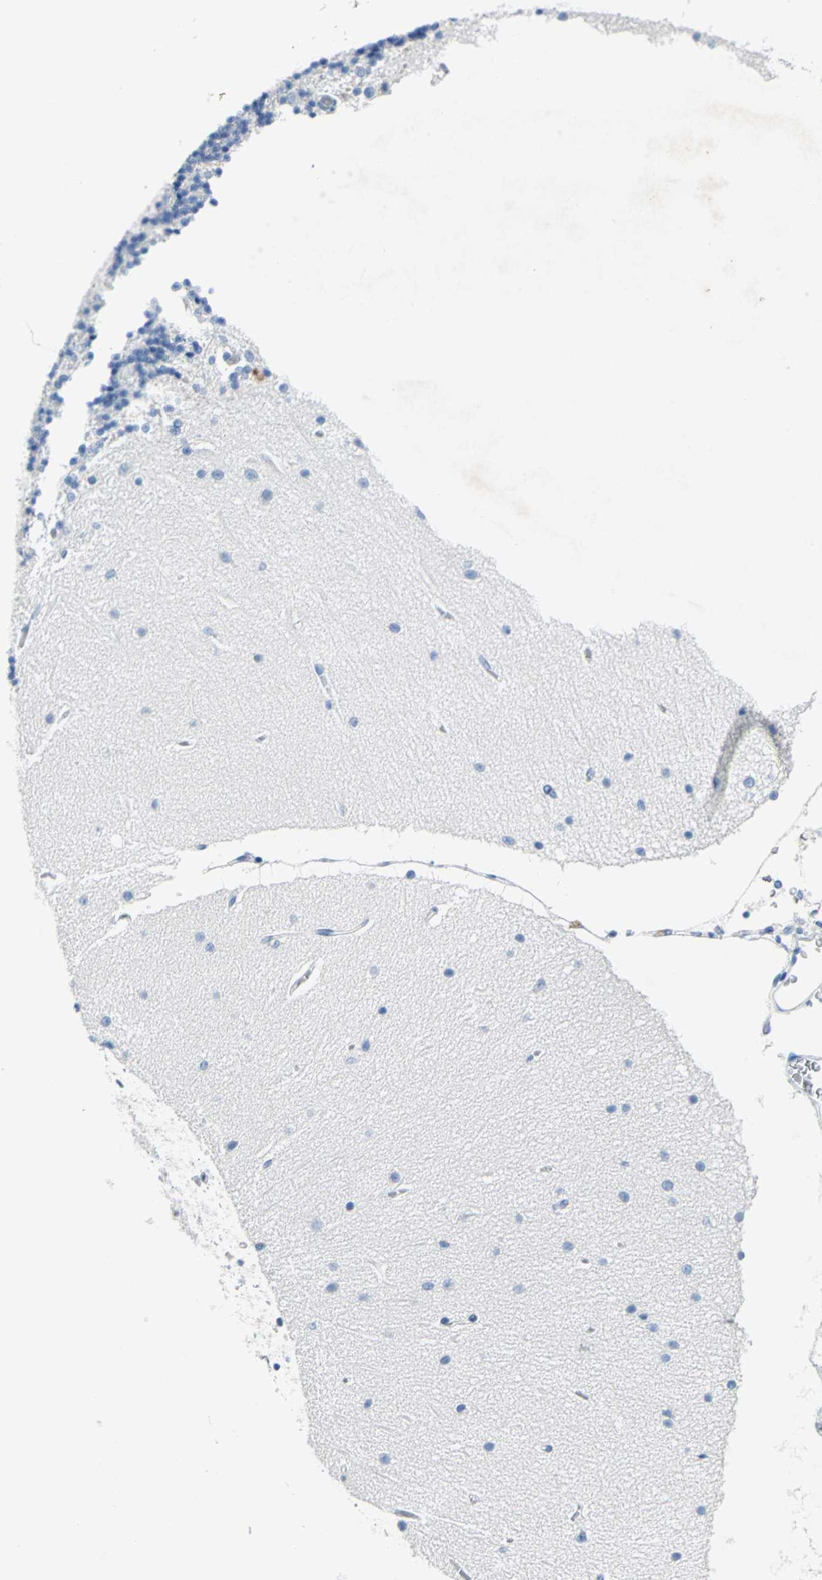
{"staining": {"intensity": "negative", "quantity": "none", "location": "none"}, "tissue": "cerebellum", "cell_type": "Cells in granular layer", "image_type": "normal", "snomed": [{"axis": "morphology", "description": "Normal tissue, NOS"}, {"axis": "topography", "description": "Cerebellum"}], "caption": "The image displays no staining of cells in granular layer in benign cerebellum.", "gene": "SFN", "patient": {"sex": "female", "age": 54}}